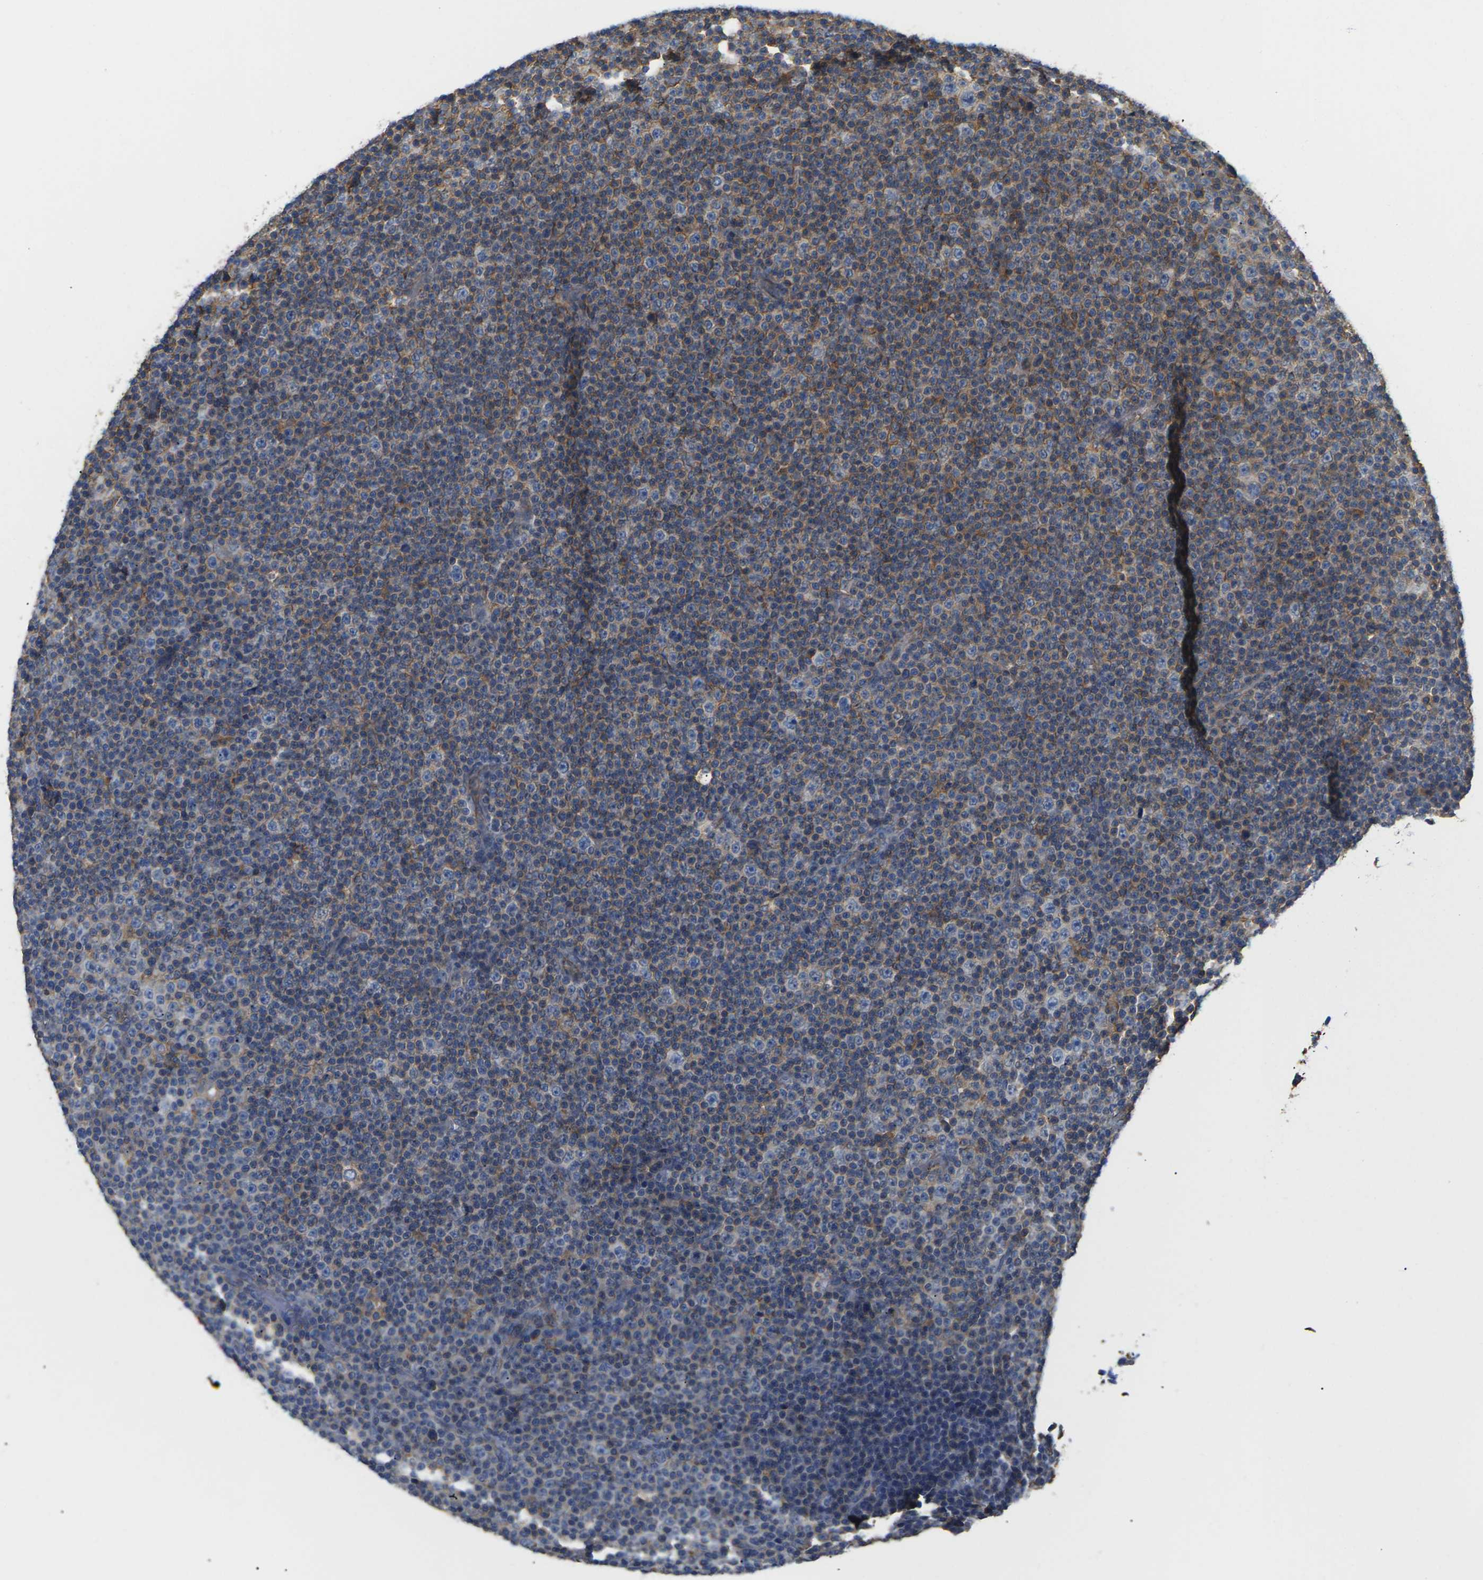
{"staining": {"intensity": "moderate", "quantity": "<25%", "location": "cytoplasmic/membranous"}, "tissue": "lymphoma", "cell_type": "Tumor cells", "image_type": "cancer", "snomed": [{"axis": "morphology", "description": "Malignant lymphoma, non-Hodgkin's type, Low grade"}, {"axis": "topography", "description": "Lymph node"}], "caption": "Immunohistochemistry staining of lymphoma, which demonstrates low levels of moderate cytoplasmic/membranous expression in about <25% of tumor cells indicating moderate cytoplasmic/membranous protein staining. The staining was performed using DAB (brown) for protein detection and nuclei were counterstained in hematoxylin (blue).", "gene": "IQGAP1", "patient": {"sex": "female", "age": 67}}